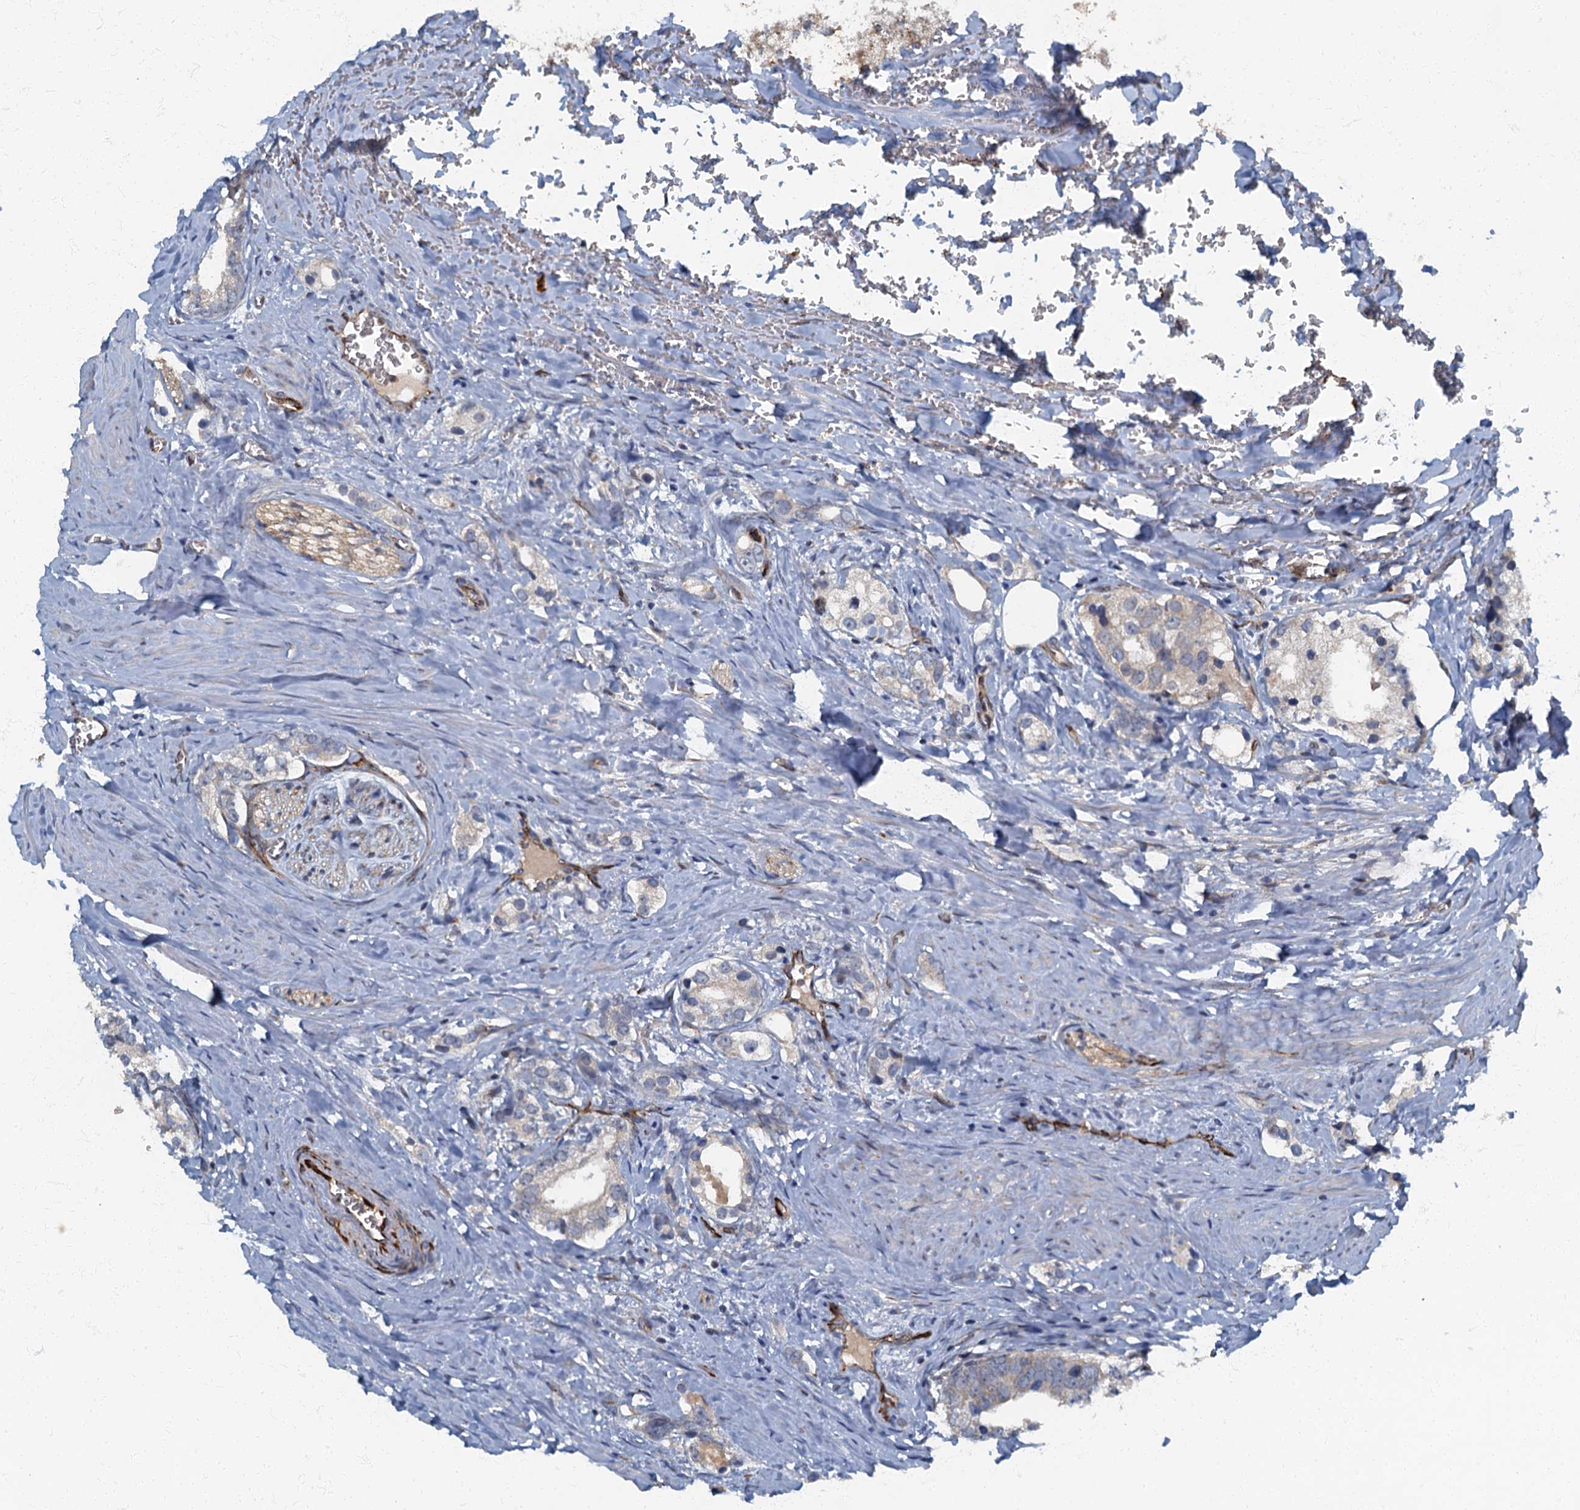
{"staining": {"intensity": "negative", "quantity": "none", "location": "none"}, "tissue": "prostate cancer", "cell_type": "Tumor cells", "image_type": "cancer", "snomed": [{"axis": "morphology", "description": "Adenocarcinoma, High grade"}, {"axis": "topography", "description": "Prostate"}], "caption": "Prostate cancer stained for a protein using immunohistochemistry demonstrates no expression tumor cells.", "gene": "ARL11", "patient": {"sex": "male", "age": 66}}